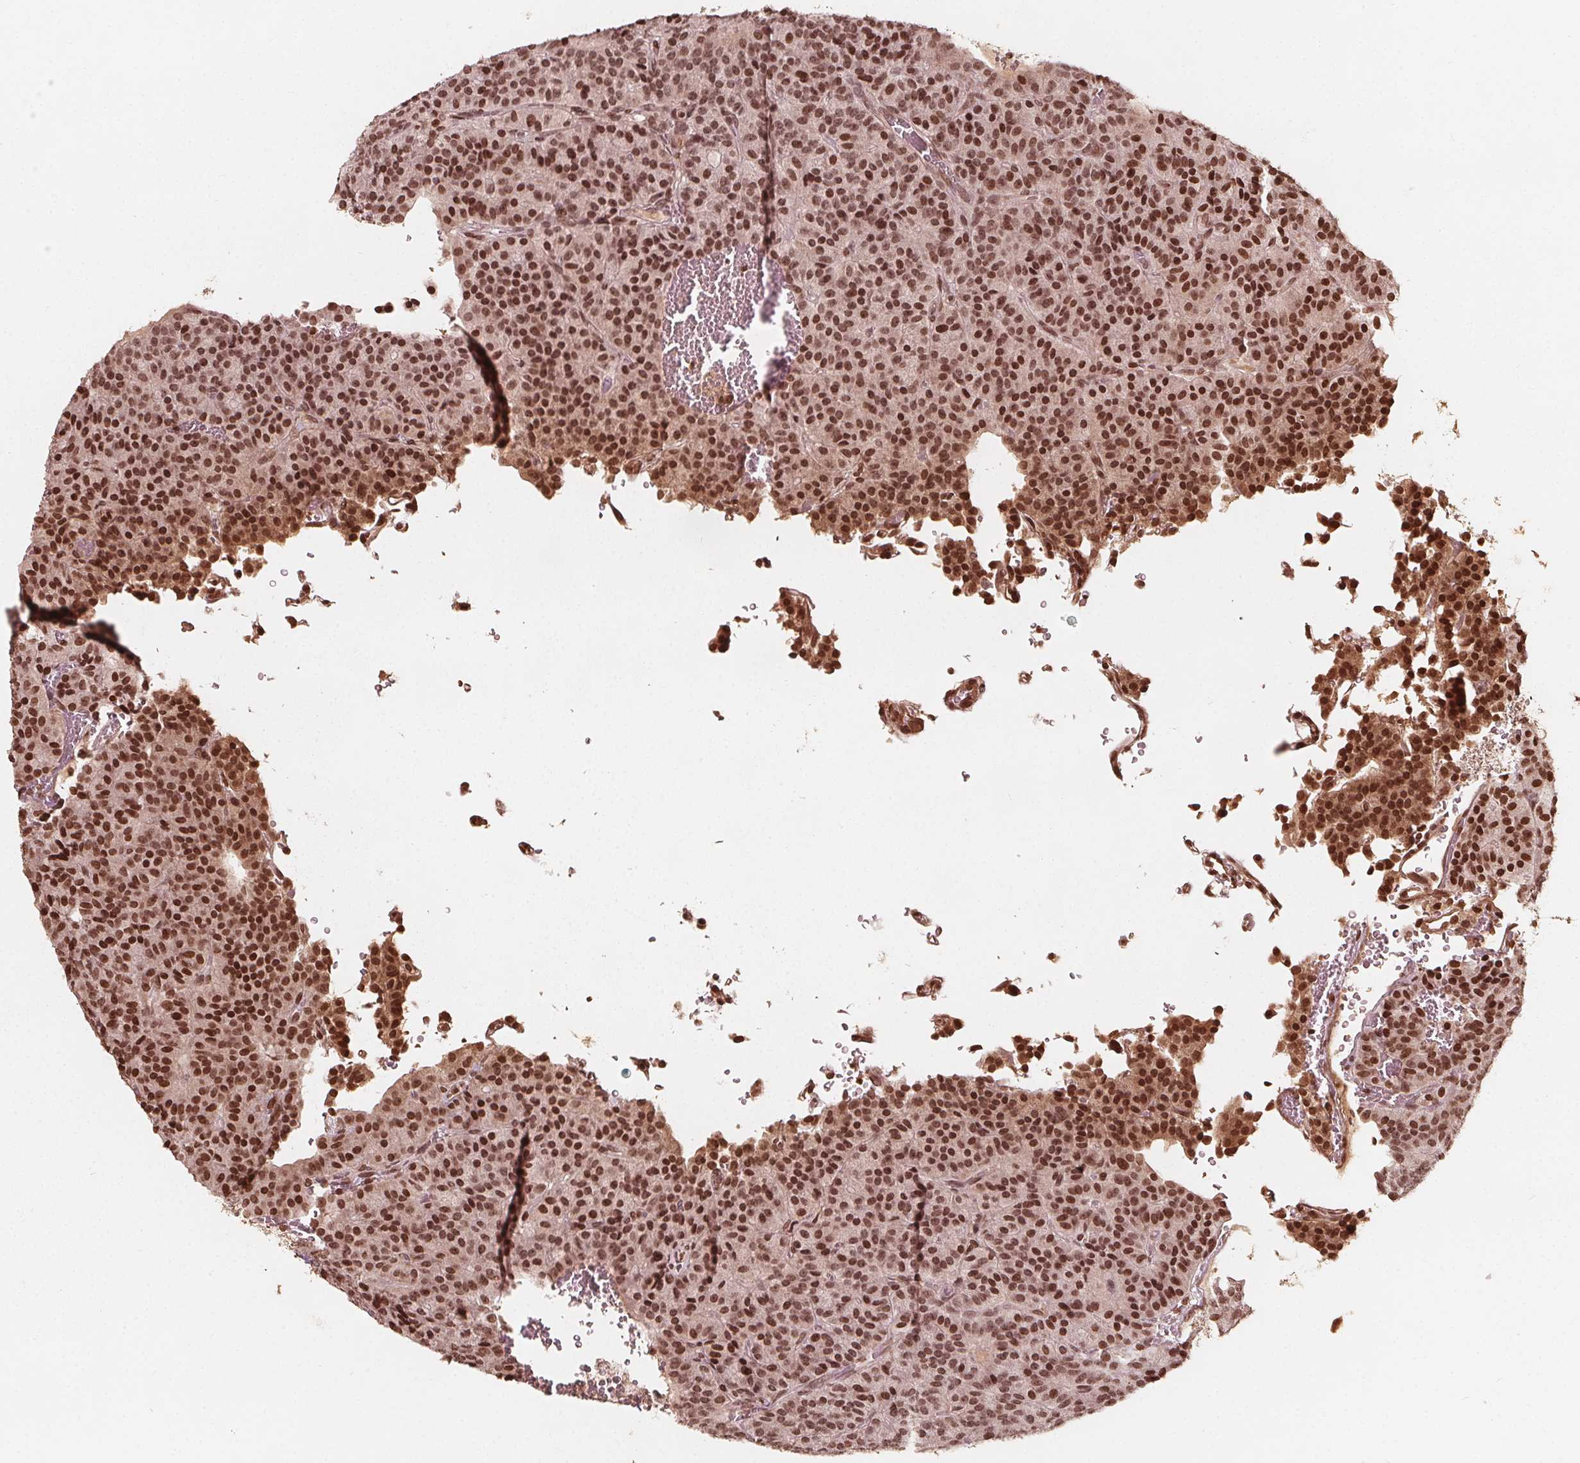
{"staining": {"intensity": "moderate", "quantity": ">75%", "location": "nuclear"}, "tissue": "carcinoid", "cell_type": "Tumor cells", "image_type": "cancer", "snomed": [{"axis": "morphology", "description": "Carcinoid, malignant, NOS"}, {"axis": "topography", "description": "Lung"}], "caption": "The photomicrograph displays immunohistochemical staining of carcinoid. There is moderate nuclear staining is present in approximately >75% of tumor cells. (Stains: DAB in brown, nuclei in blue, Microscopy: brightfield microscopy at high magnification).", "gene": "H3C14", "patient": {"sex": "male", "age": 70}}